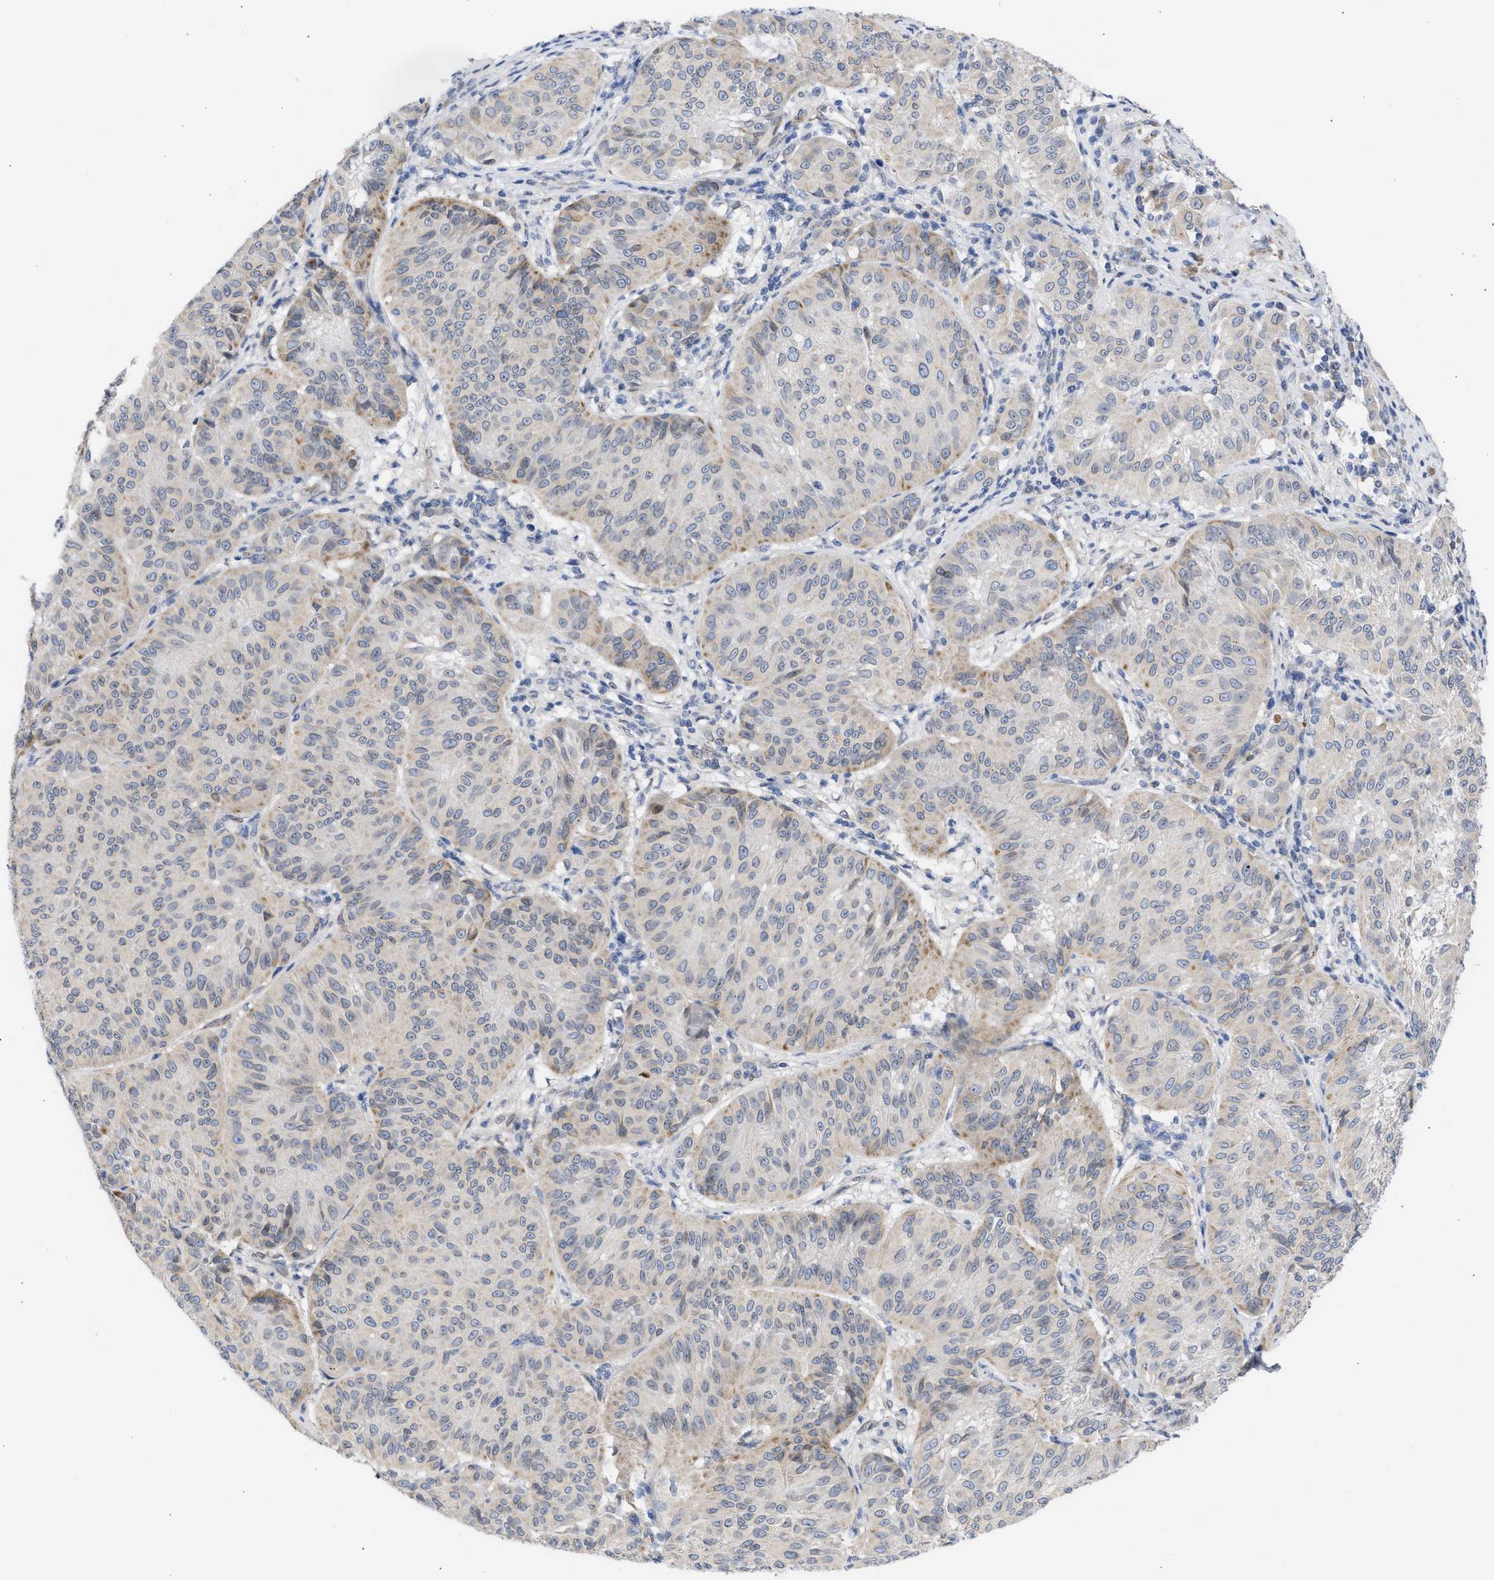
{"staining": {"intensity": "weak", "quantity": "<25%", "location": "cytoplasmic/membranous"}, "tissue": "melanoma", "cell_type": "Tumor cells", "image_type": "cancer", "snomed": [{"axis": "morphology", "description": "Malignant melanoma, NOS"}, {"axis": "topography", "description": "Skin"}], "caption": "An IHC image of malignant melanoma is shown. There is no staining in tumor cells of malignant melanoma.", "gene": "NUP35", "patient": {"sex": "female", "age": 72}}